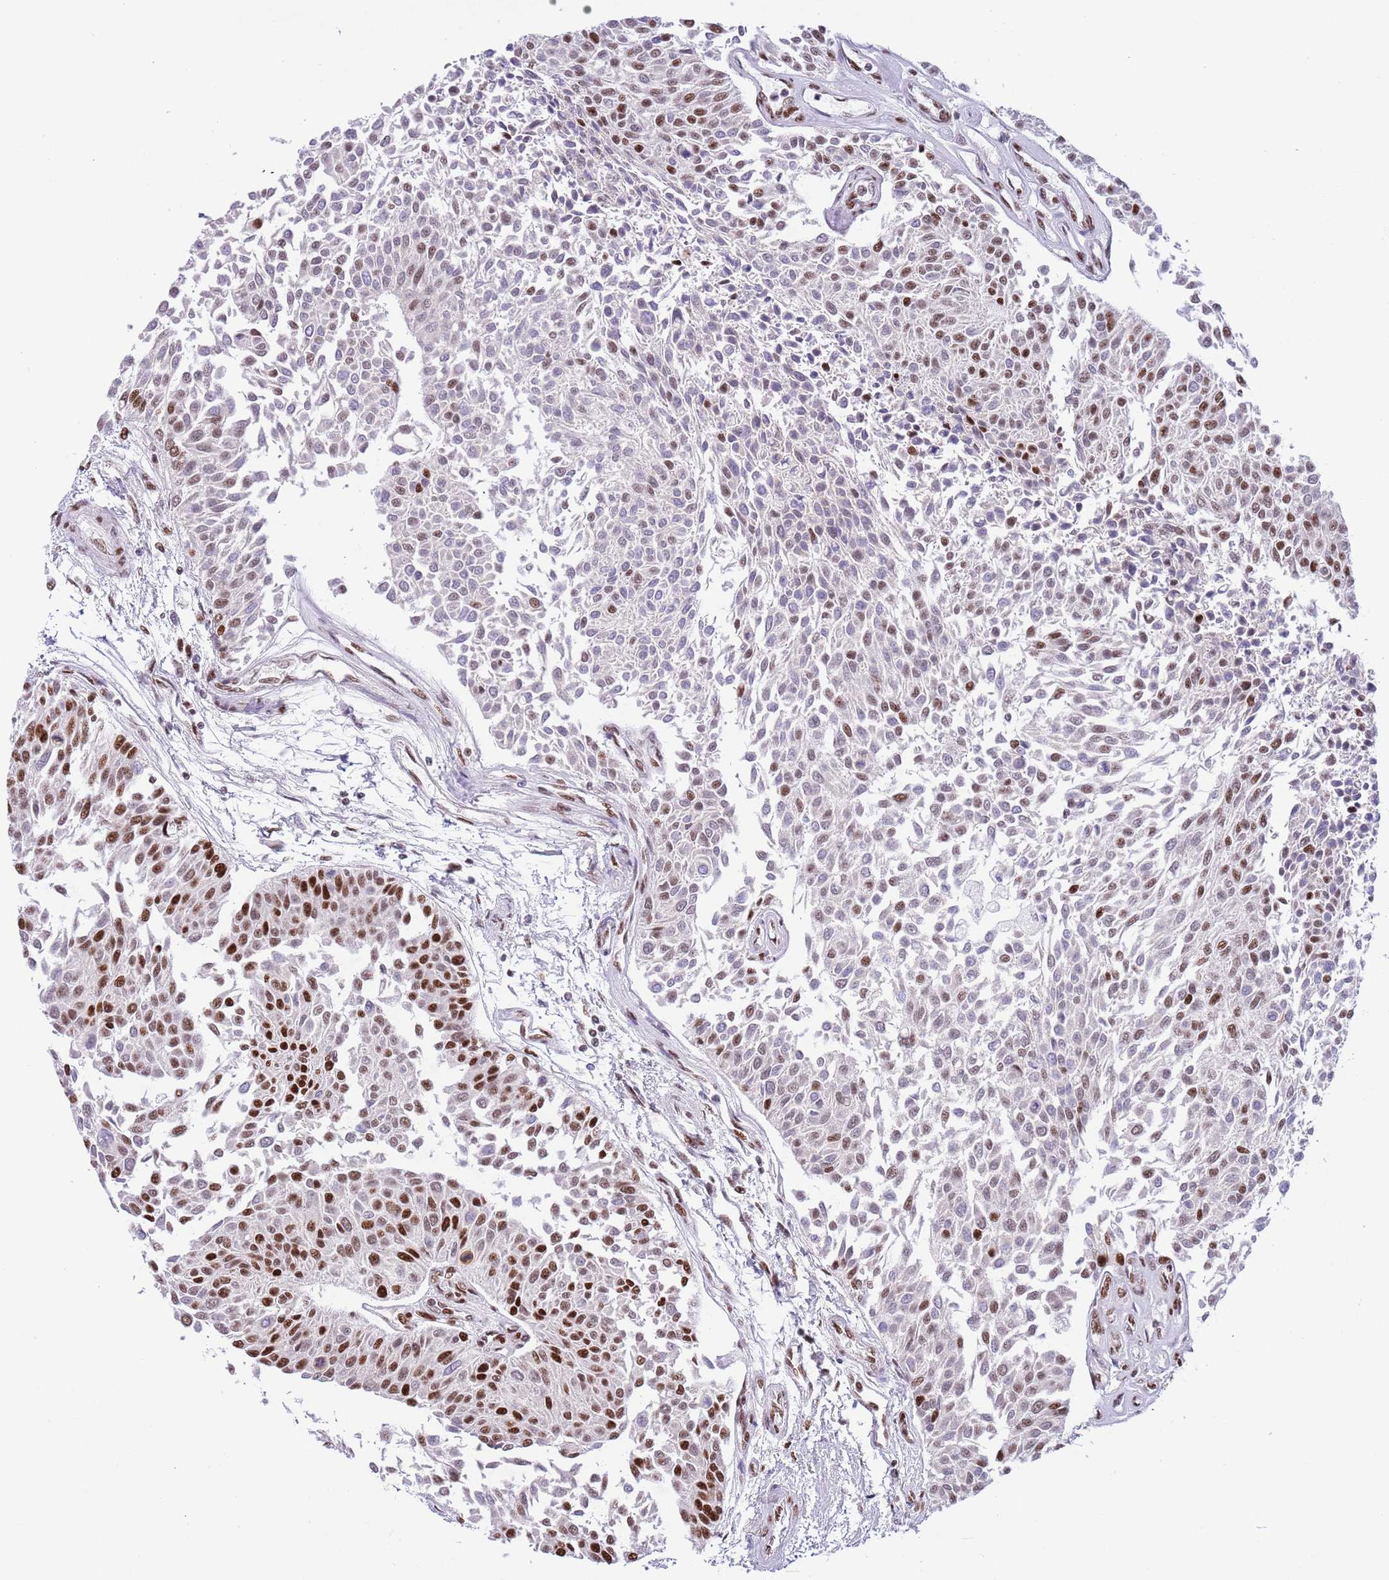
{"staining": {"intensity": "strong", "quantity": "<25%", "location": "nuclear"}, "tissue": "urothelial cancer", "cell_type": "Tumor cells", "image_type": "cancer", "snomed": [{"axis": "morphology", "description": "Urothelial carcinoma, NOS"}, {"axis": "topography", "description": "Urinary bladder"}], "caption": "The micrograph shows a brown stain indicating the presence of a protein in the nuclear of tumor cells in transitional cell carcinoma.", "gene": "SF3A2", "patient": {"sex": "male", "age": 55}}